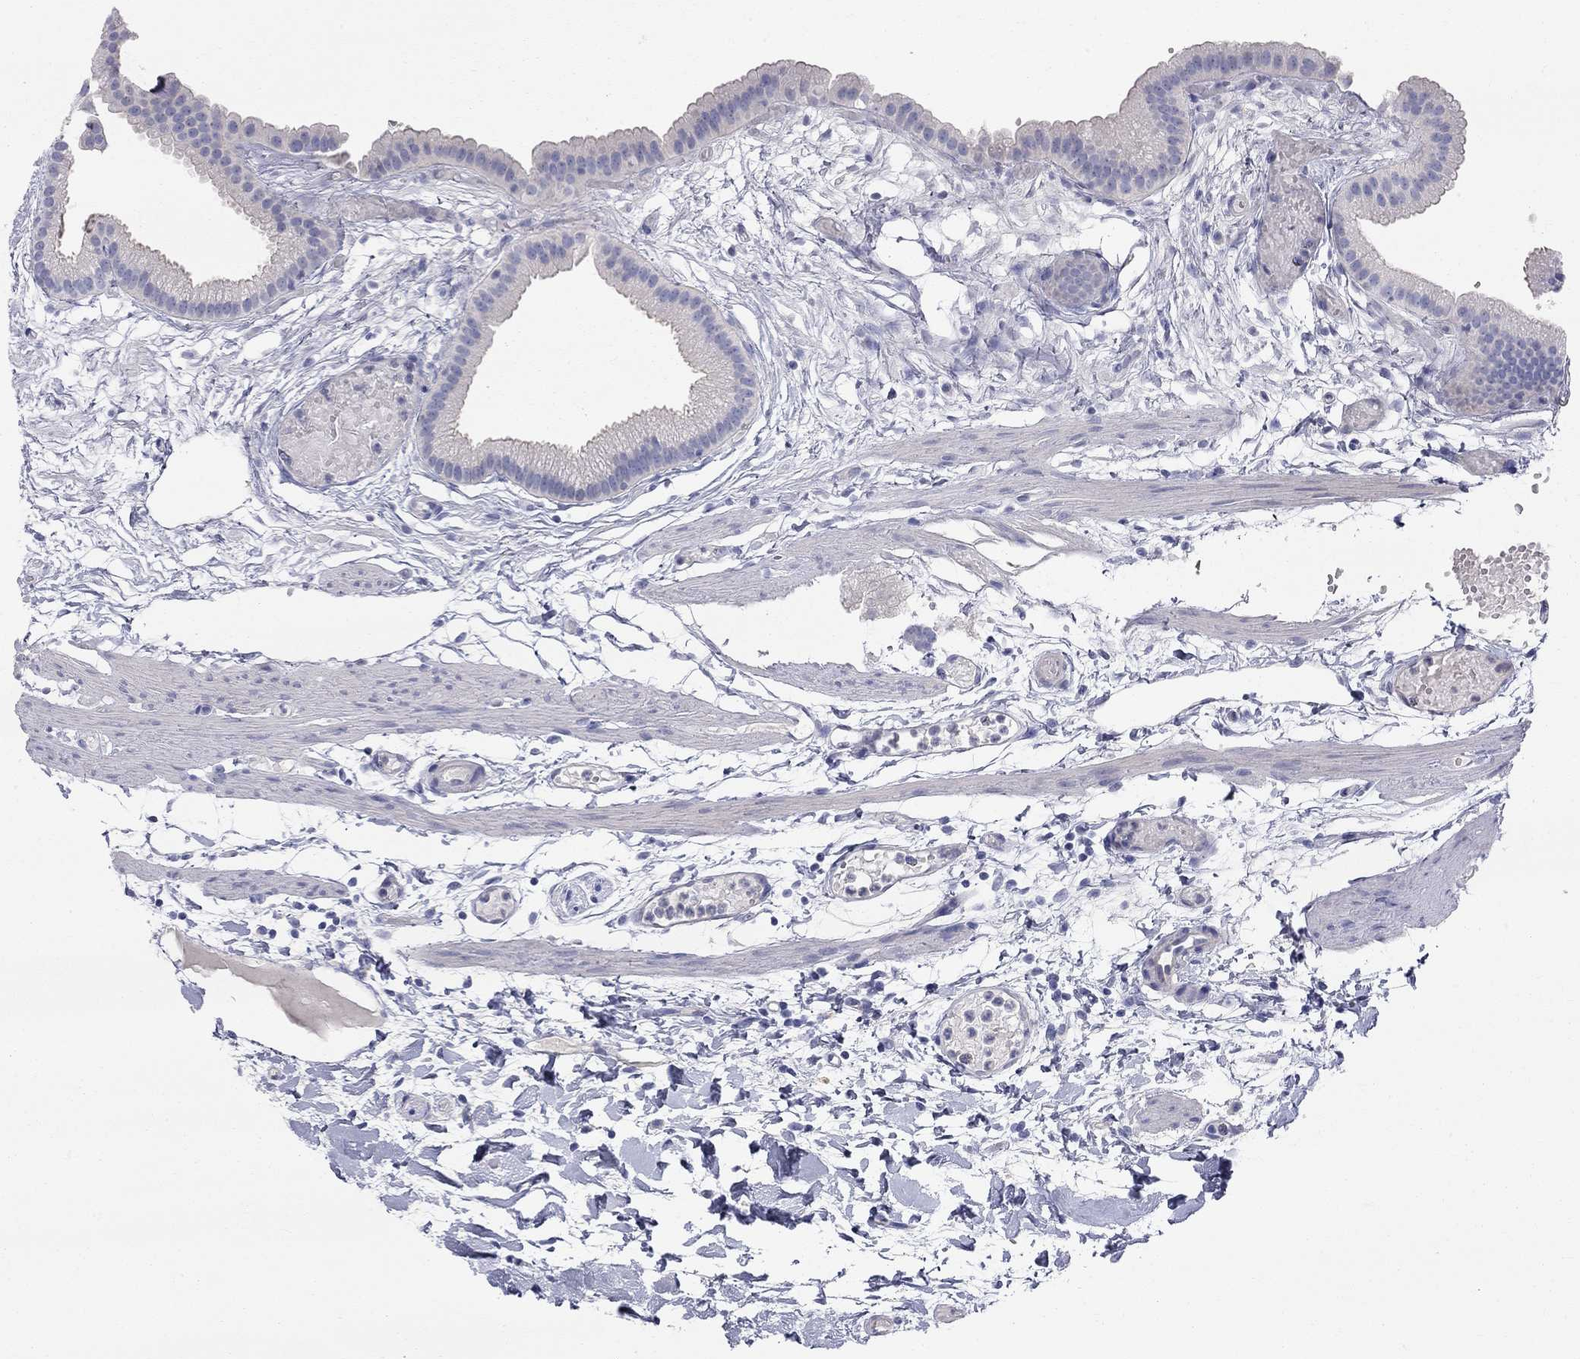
{"staining": {"intensity": "negative", "quantity": "none", "location": "none"}, "tissue": "gallbladder", "cell_type": "Glandular cells", "image_type": "normal", "snomed": [{"axis": "morphology", "description": "Normal tissue, NOS"}, {"axis": "topography", "description": "Gallbladder"}], "caption": "Gallbladder was stained to show a protein in brown. There is no significant positivity in glandular cells. (DAB (3,3'-diaminobenzidine) IHC with hematoxylin counter stain).", "gene": "ST7L", "patient": {"sex": "female", "age": 45}}